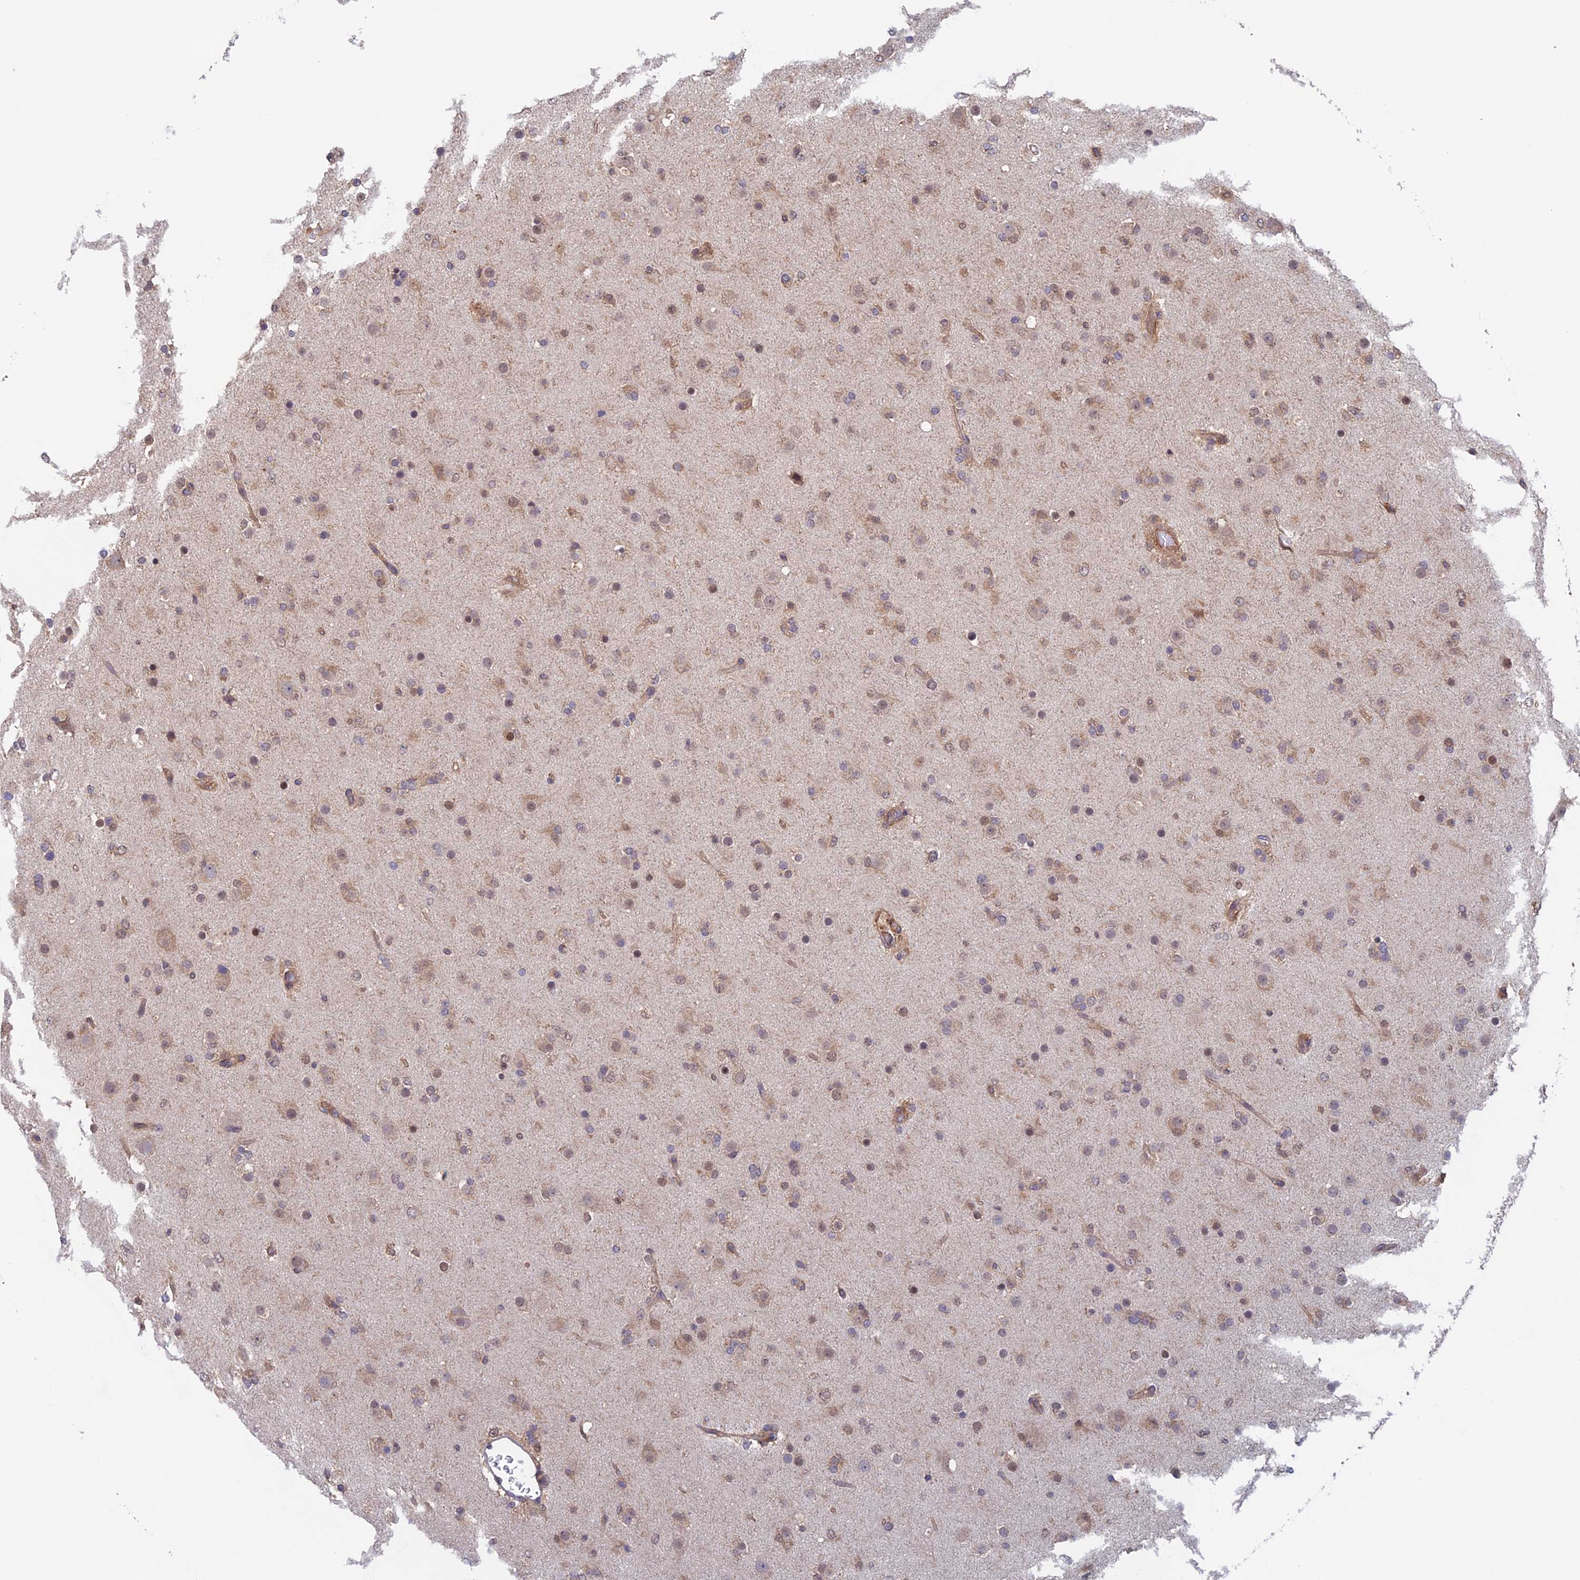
{"staining": {"intensity": "weak", "quantity": "<25%", "location": "cytoplasmic/membranous"}, "tissue": "glioma", "cell_type": "Tumor cells", "image_type": "cancer", "snomed": [{"axis": "morphology", "description": "Glioma, malignant, Low grade"}, {"axis": "topography", "description": "Brain"}], "caption": "Glioma stained for a protein using IHC exhibits no expression tumor cells.", "gene": "NUDT16L1", "patient": {"sex": "male", "age": 65}}